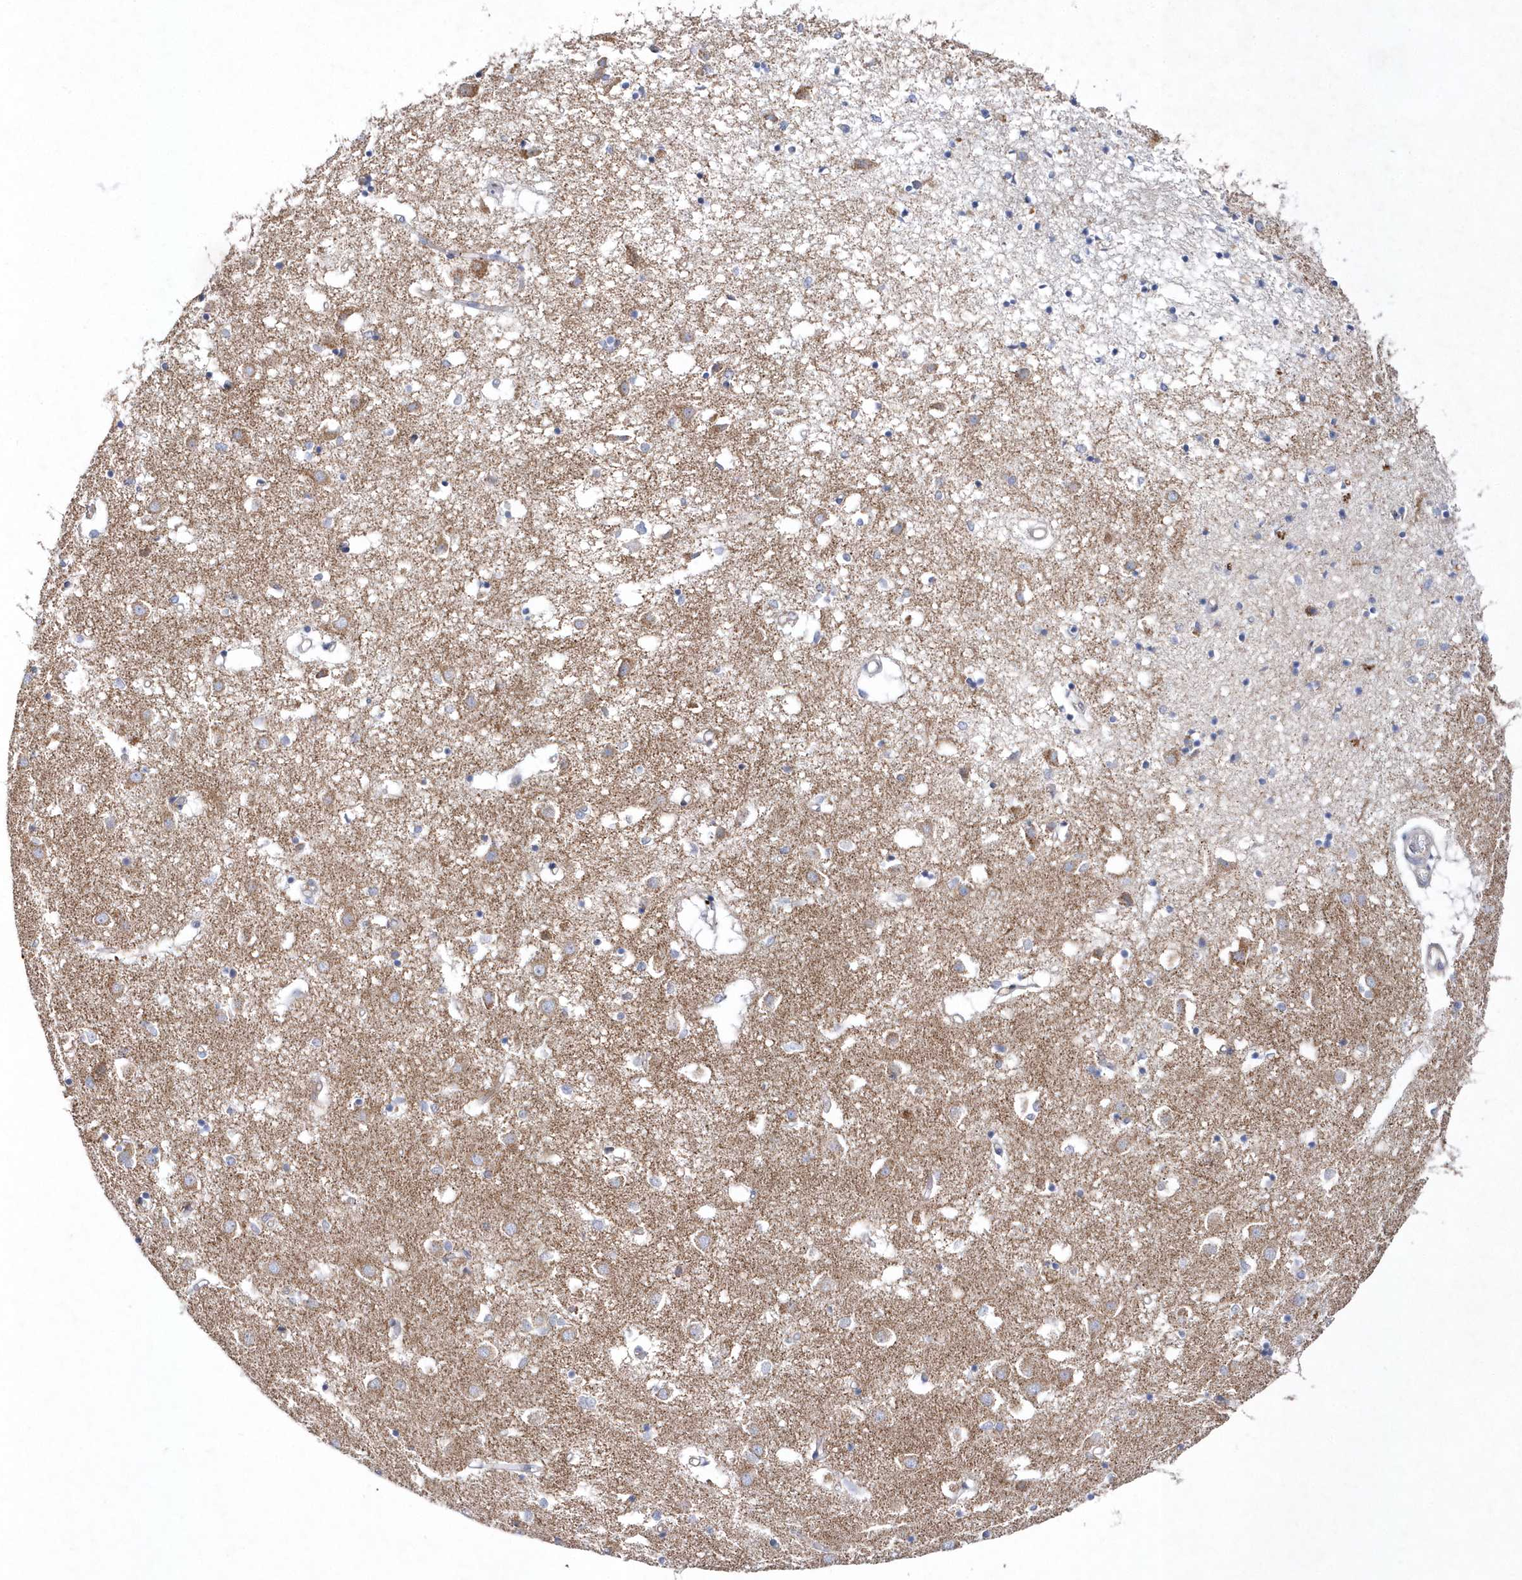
{"staining": {"intensity": "moderate", "quantity": "25%-75%", "location": "cytoplasmic/membranous"}, "tissue": "caudate", "cell_type": "Glial cells", "image_type": "normal", "snomed": [{"axis": "morphology", "description": "Normal tissue, NOS"}, {"axis": "topography", "description": "Lateral ventricle wall"}], "caption": "Immunohistochemistry (IHC) of benign caudate reveals medium levels of moderate cytoplasmic/membranous expression in about 25%-75% of glial cells. The protein of interest is shown in brown color, while the nuclei are stained blue.", "gene": "JKAMP", "patient": {"sex": "male", "age": 70}}